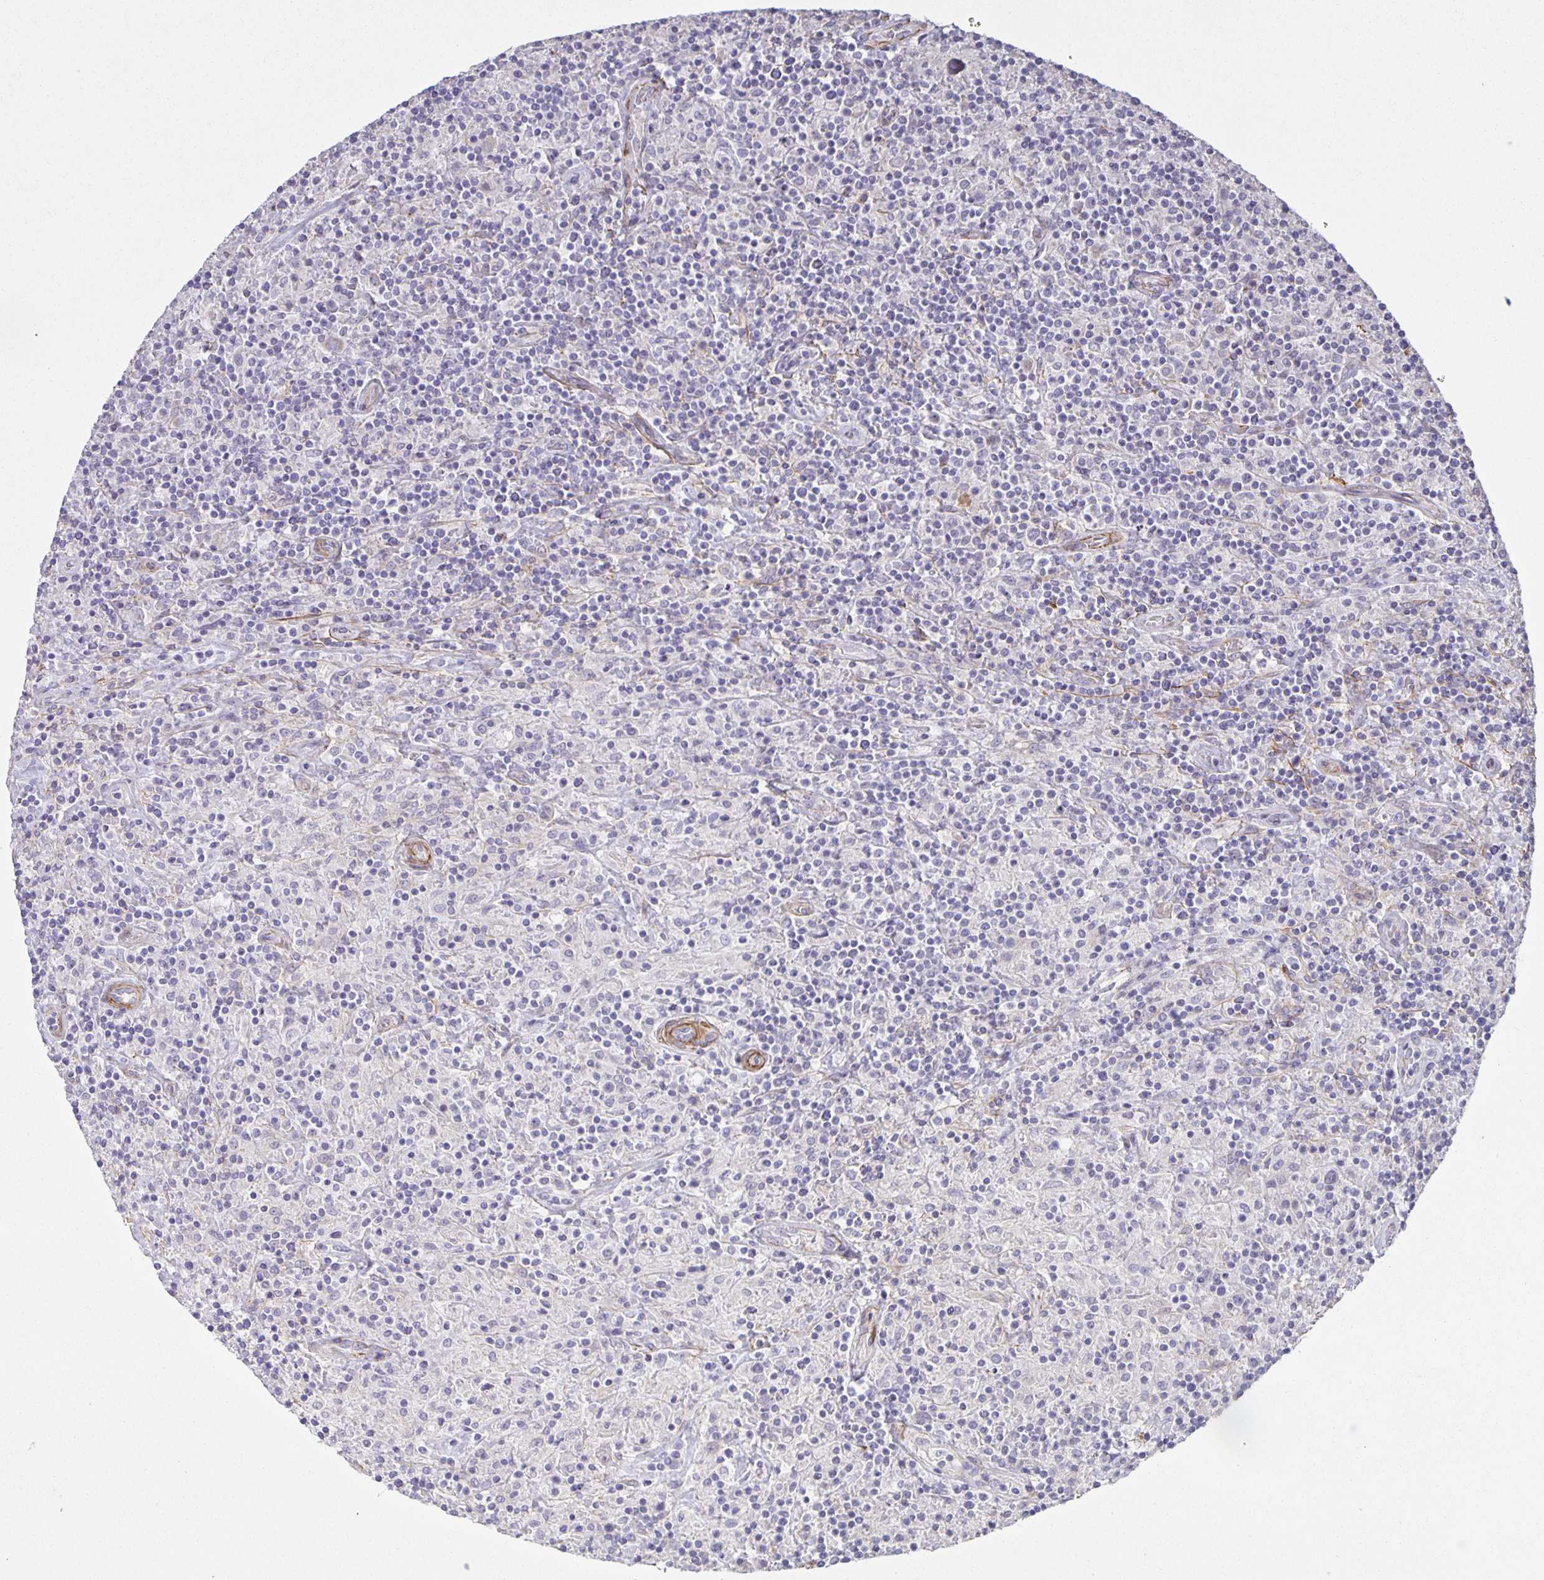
{"staining": {"intensity": "negative", "quantity": "none", "location": "none"}, "tissue": "lymphoma", "cell_type": "Tumor cells", "image_type": "cancer", "snomed": [{"axis": "morphology", "description": "Hodgkin's disease, NOS"}, {"axis": "topography", "description": "Lymph node"}], "caption": "The immunohistochemistry (IHC) histopathology image has no significant positivity in tumor cells of Hodgkin's disease tissue.", "gene": "SRCIN1", "patient": {"sex": "male", "age": 70}}